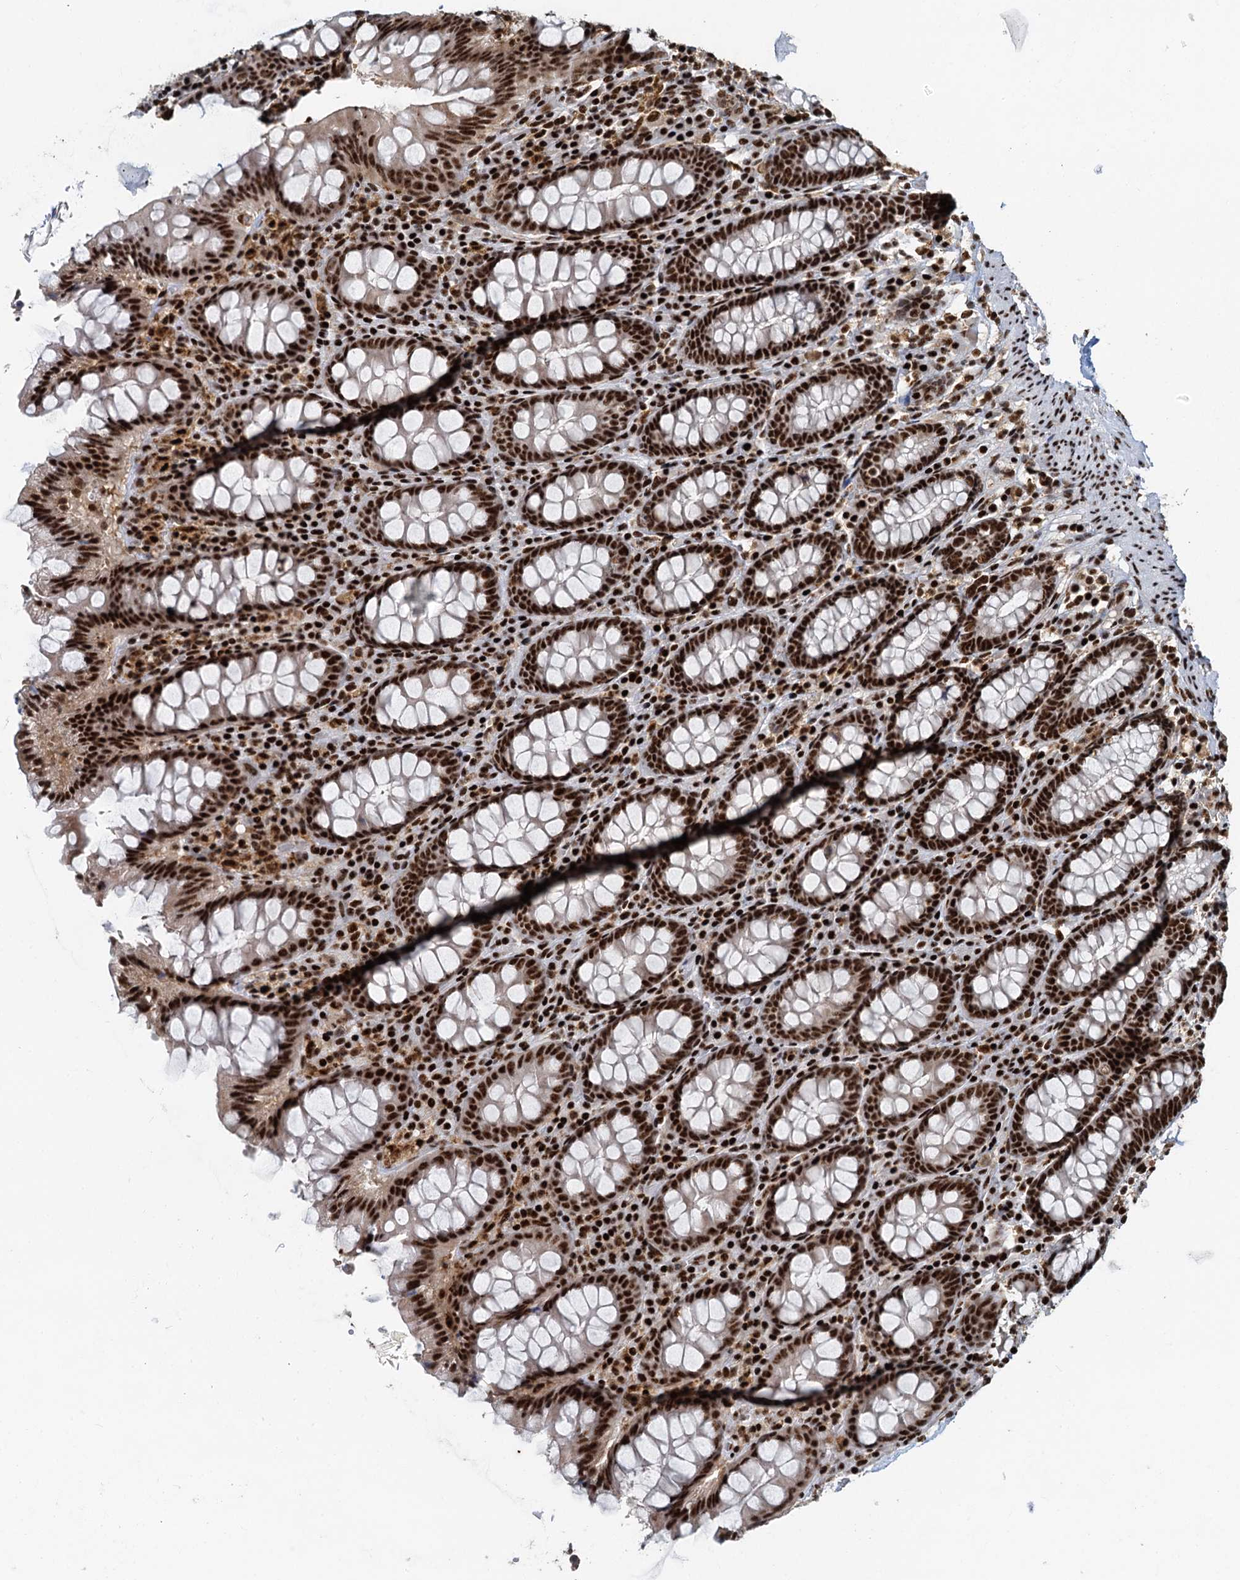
{"staining": {"intensity": "strong", "quantity": ">75%", "location": "nuclear"}, "tissue": "colon", "cell_type": "Endothelial cells", "image_type": "normal", "snomed": [{"axis": "morphology", "description": "Normal tissue, NOS"}, {"axis": "topography", "description": "Colon"}], "caption": "Immunohistochemistry (IHC) histopathology image of unremarkable colon: human colon stained using immunohistochemistry (IHC) demonstrates high levels of strong protein expression localized specifically in the nuclear of endothelial cells, appearing as a nuclear brown color.", "gene": "RBM26", "patient": {"sex": "female", "age": 79}}